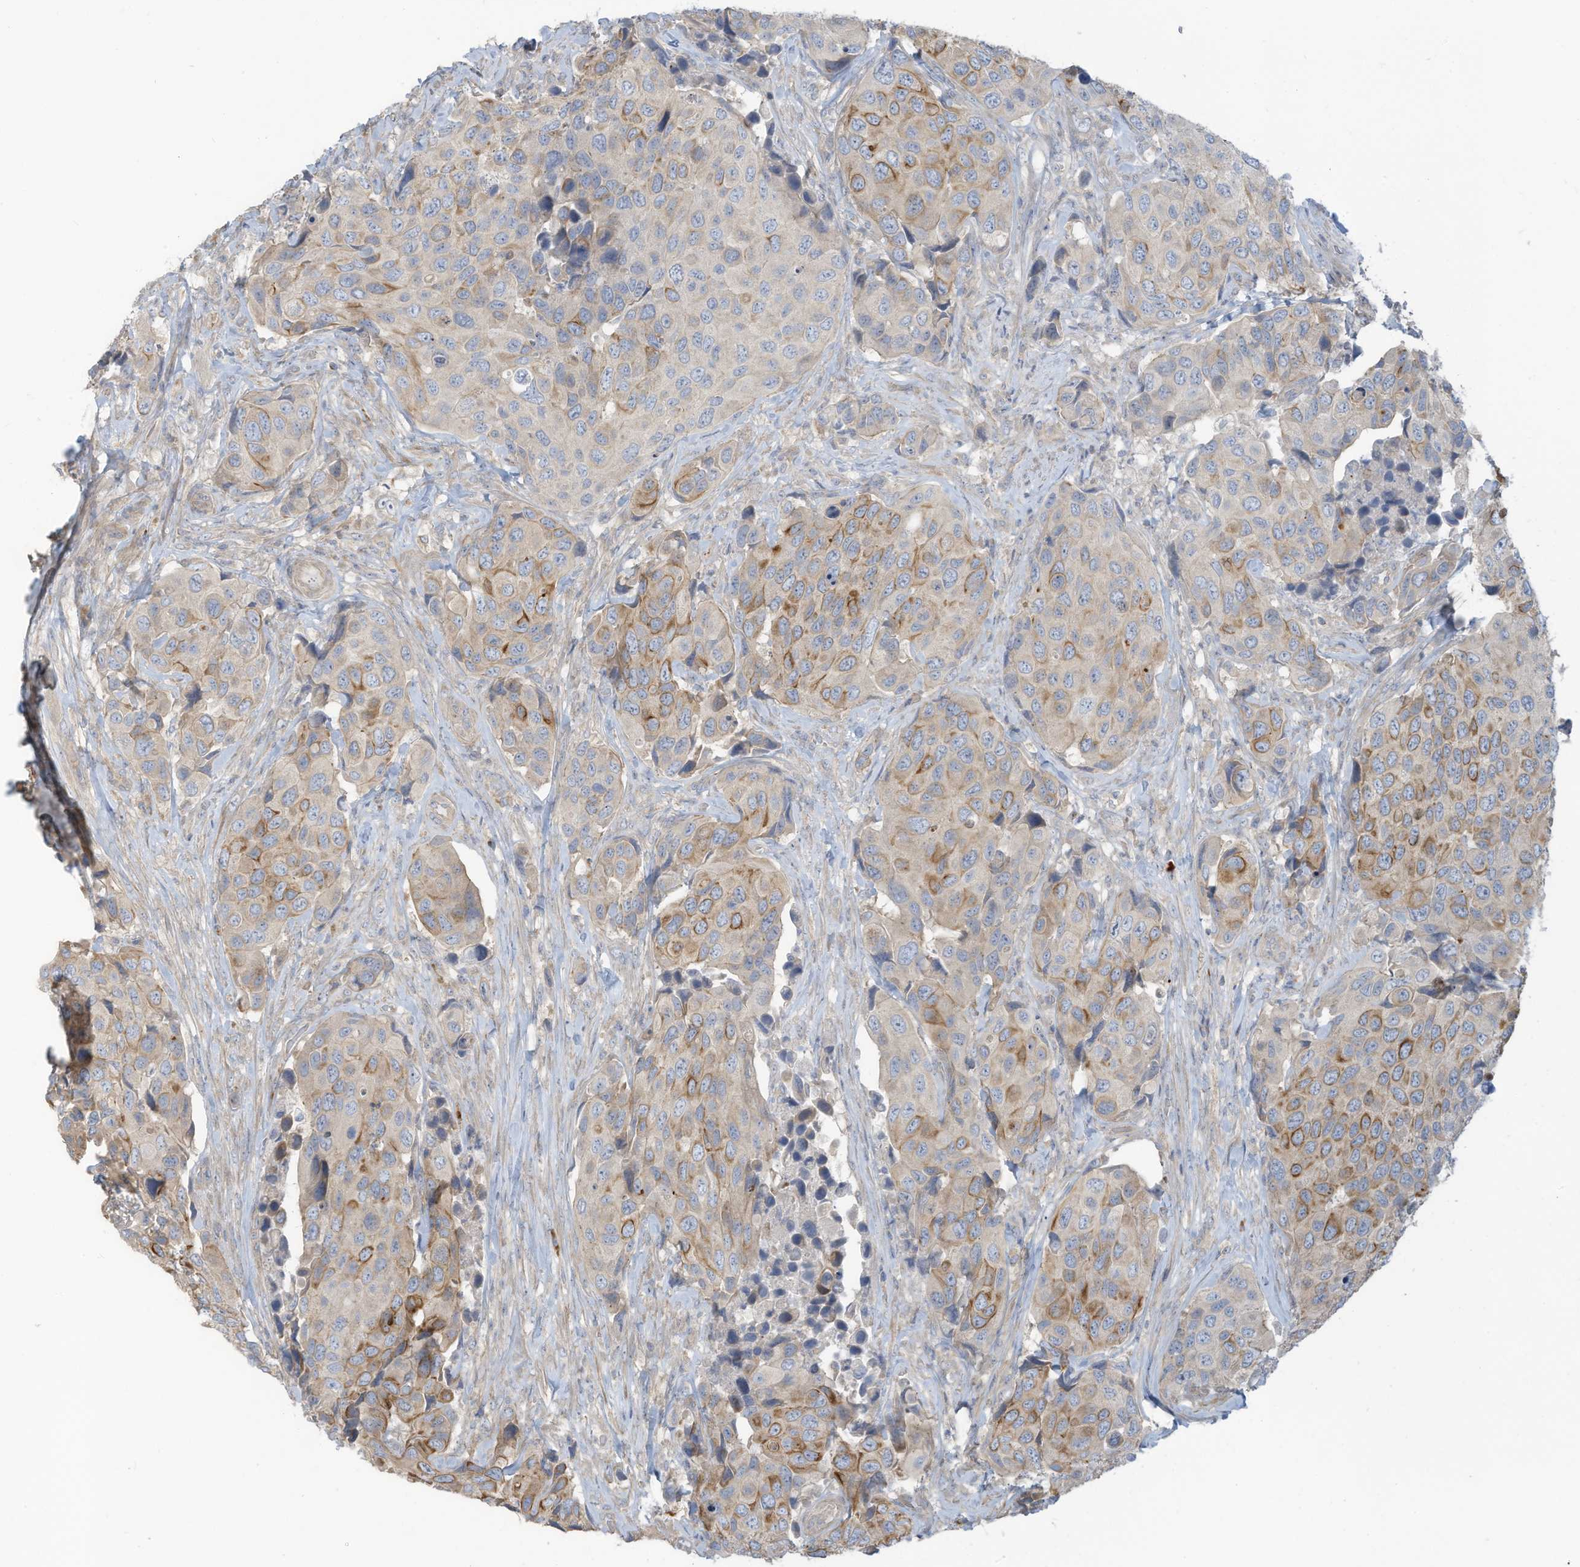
{"staining": {"intensity": "moderate", "quantity": "25%-75%", "location": "cytoplasmic/membranous"}, "tissue": "urothelial cancer", "cell_type": "Tumor cells", "image_type": "cancer", "snomed": [{"axis": "morphology", "description": "Urothelial carcinoma, High grade"}, {"axis": "topography", "description": "Urinary bladder"}], "caption": "There is medium levels of moderate cytoplasmic/membranous staining in tumor cells of urothelial cancer, as demonstrated by immunohistochemical staining (brown color).", "gene": "GTPBP2", "patient": {"sex": "male", "age": 74}}